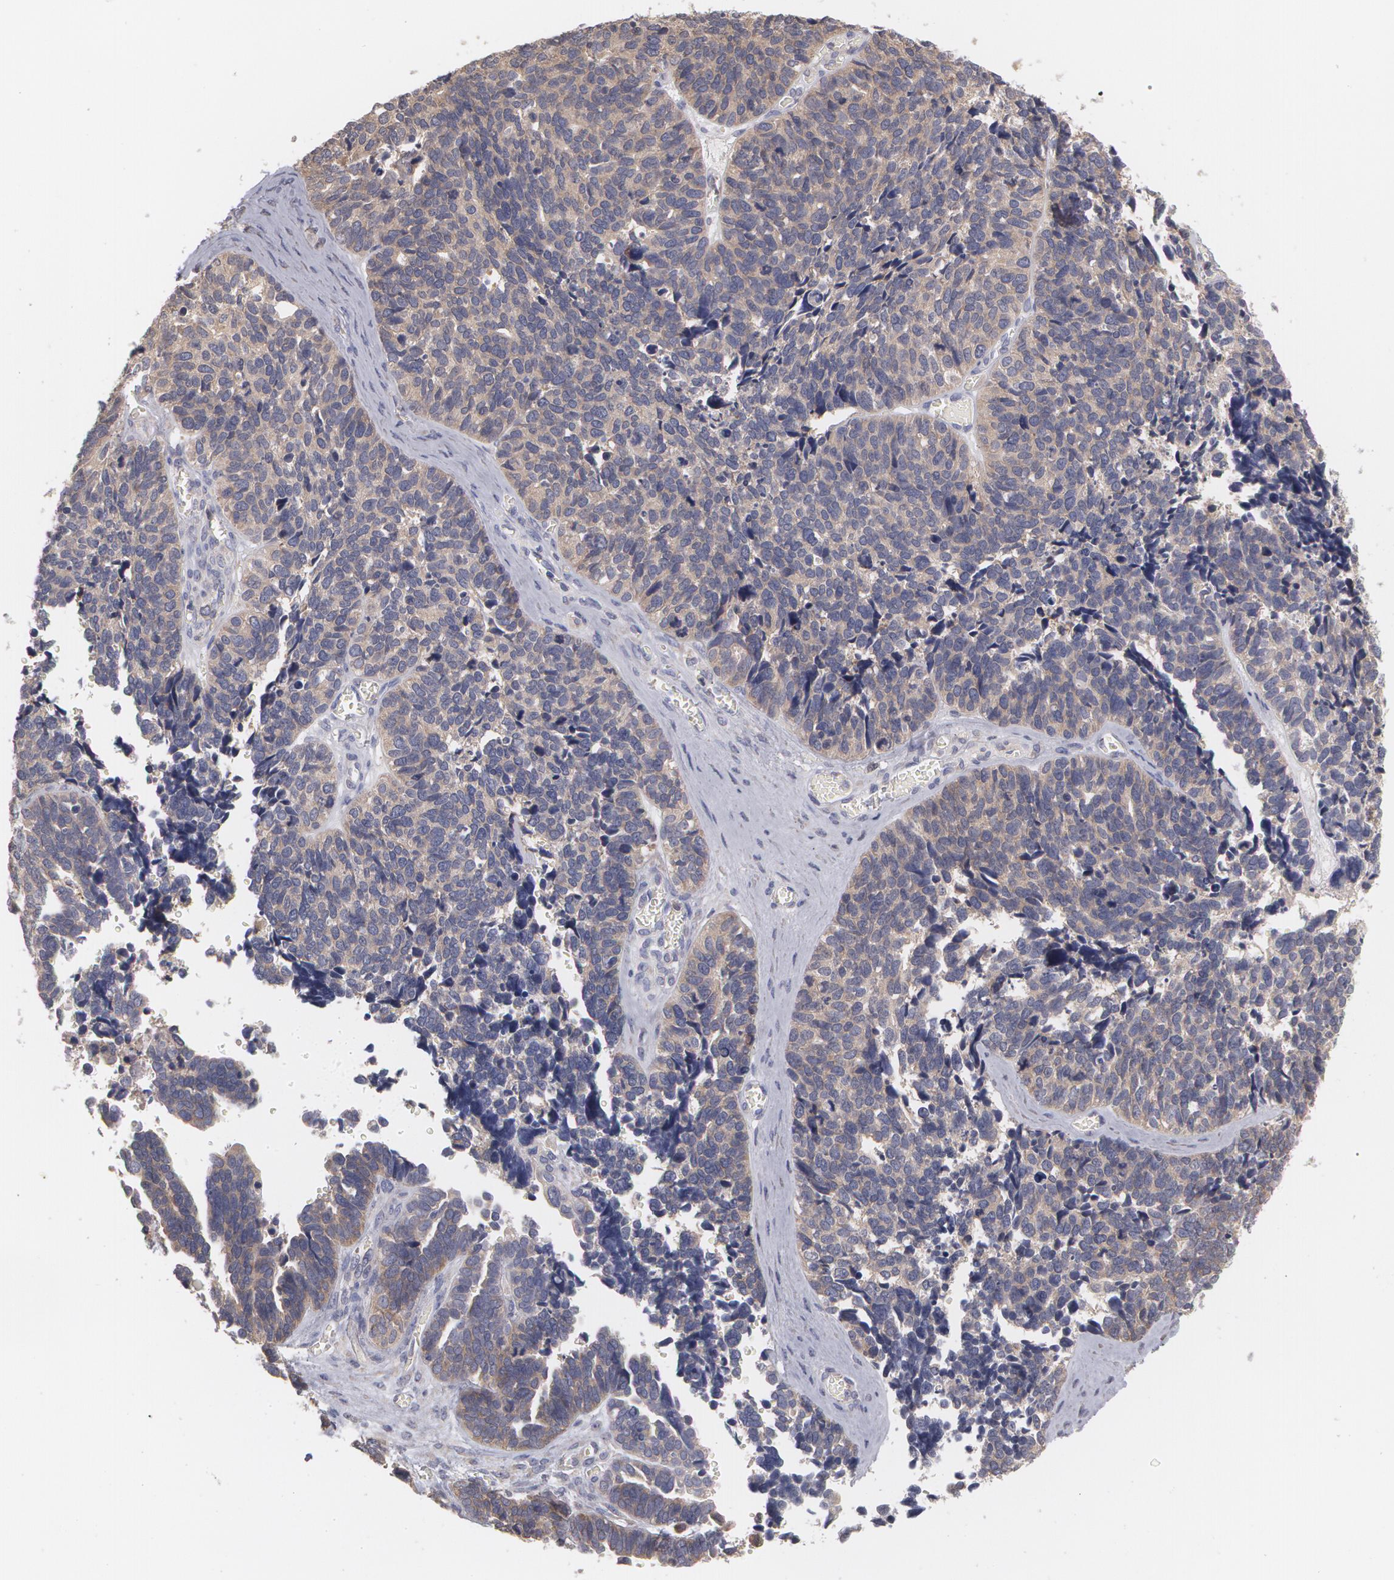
{"staining": {"intensity": "moderate", "quantity": ">75%", "location": "cytoplasmic/membranous"}, "tissue": "ovarian cancer", "cell_type": "Tumor cells", "image_type": "cancer", "snomed": [{"axis": "morphology", "description": "Cystadenocarcinoma, serous, NOS"}, {"axis": "topography", "description": "Ovary"}], "caption": "The image shows staining of serous cystadenocarcinoma (ovarian), revealing moderate cytoplasmic/membranous protein expression (brown color) within tumor cells.", "gene": "MTHFD1", "patient": {"sex": "female", "age": 77}}